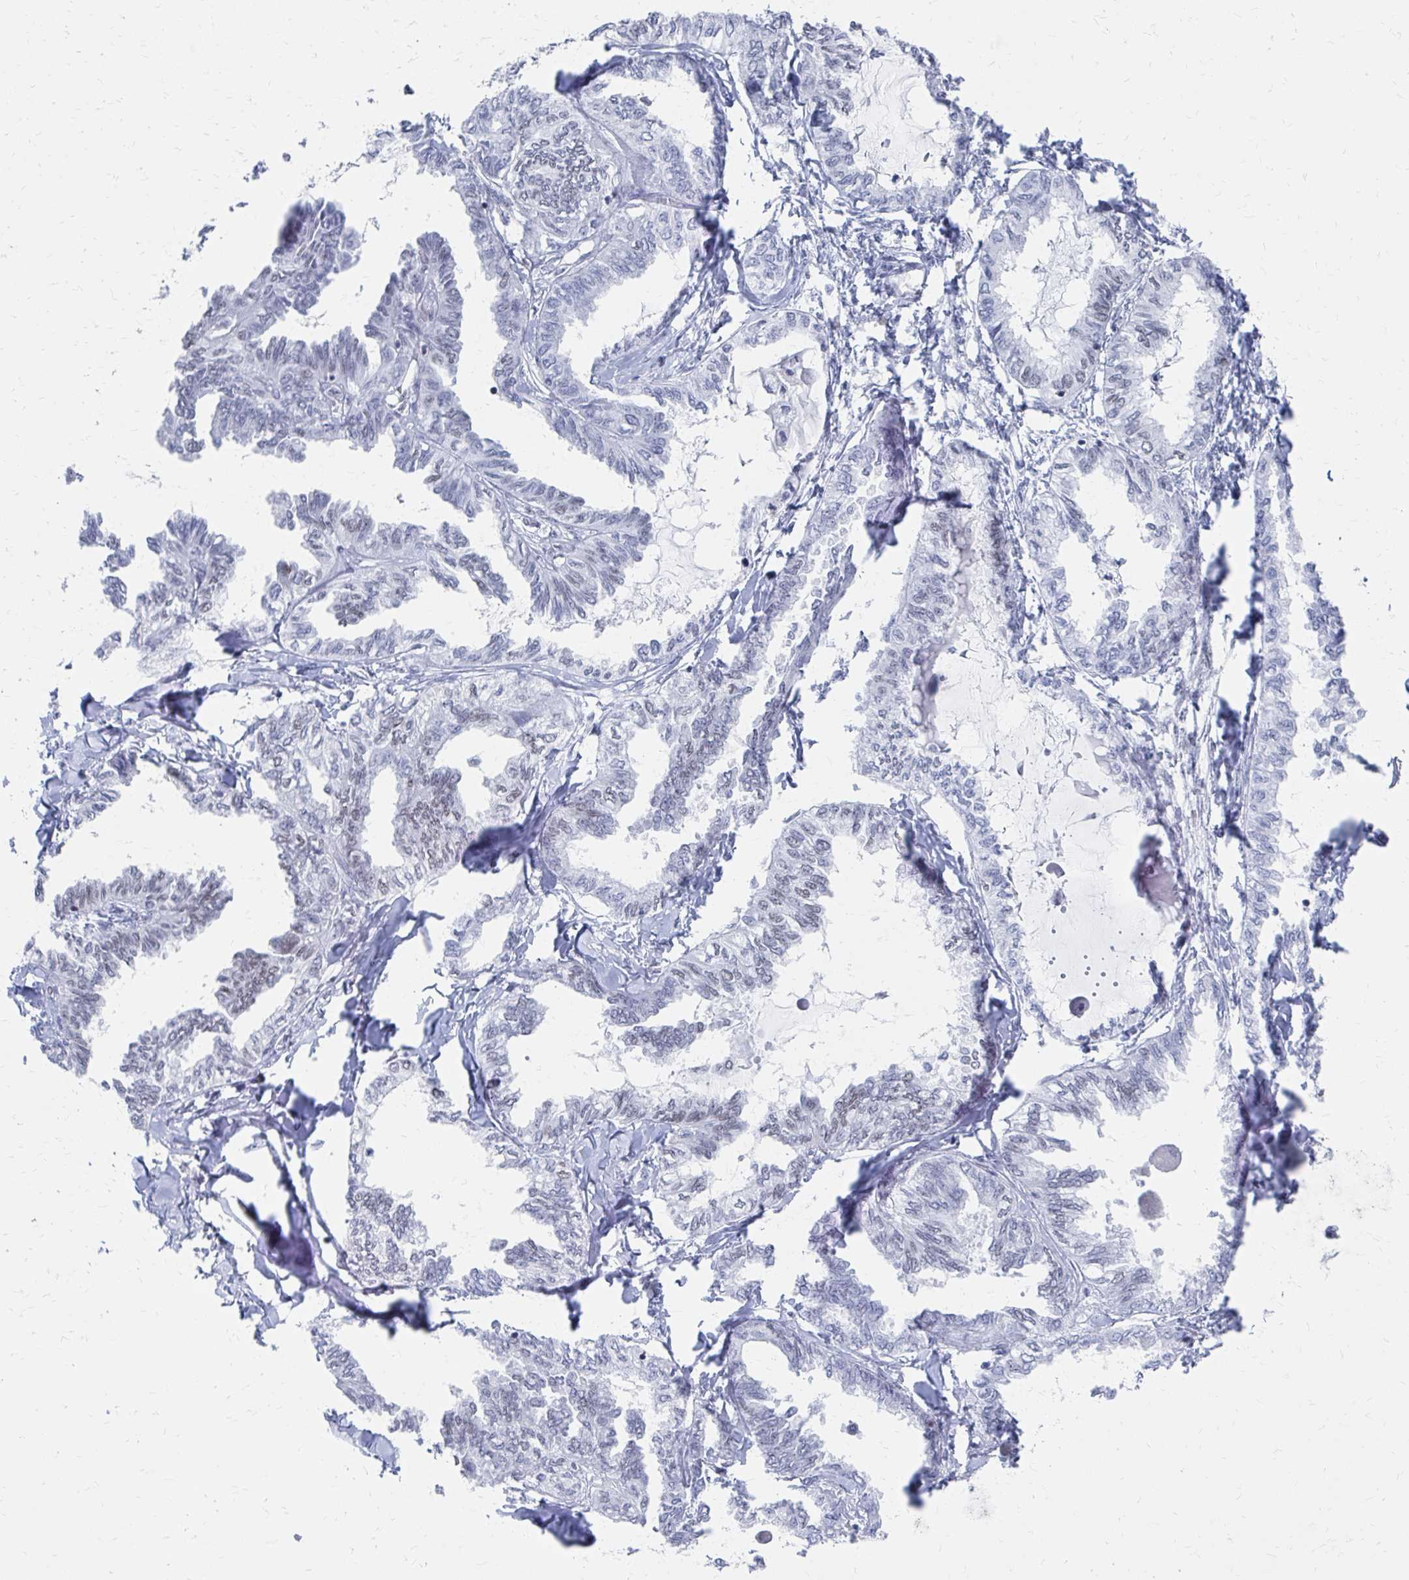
{"staining": {"intensity": "negative", "quantity": "none", "location": "none"}, "tissue": "ovarian cancer", "cell_type": "Tumor cells", "image_type": "cancer", "snomed": [{"axis": "morphology", "description": "Carcinoma, endometroid"}, {"axis": "topography", "description": "Ovary"}], "caption": "A micrograph of ovarian cancer stained for a protein reveals no brown staining in tumor cells.", "gene": "CDIN1", "patient": {"sex": "female", "age": 70}}